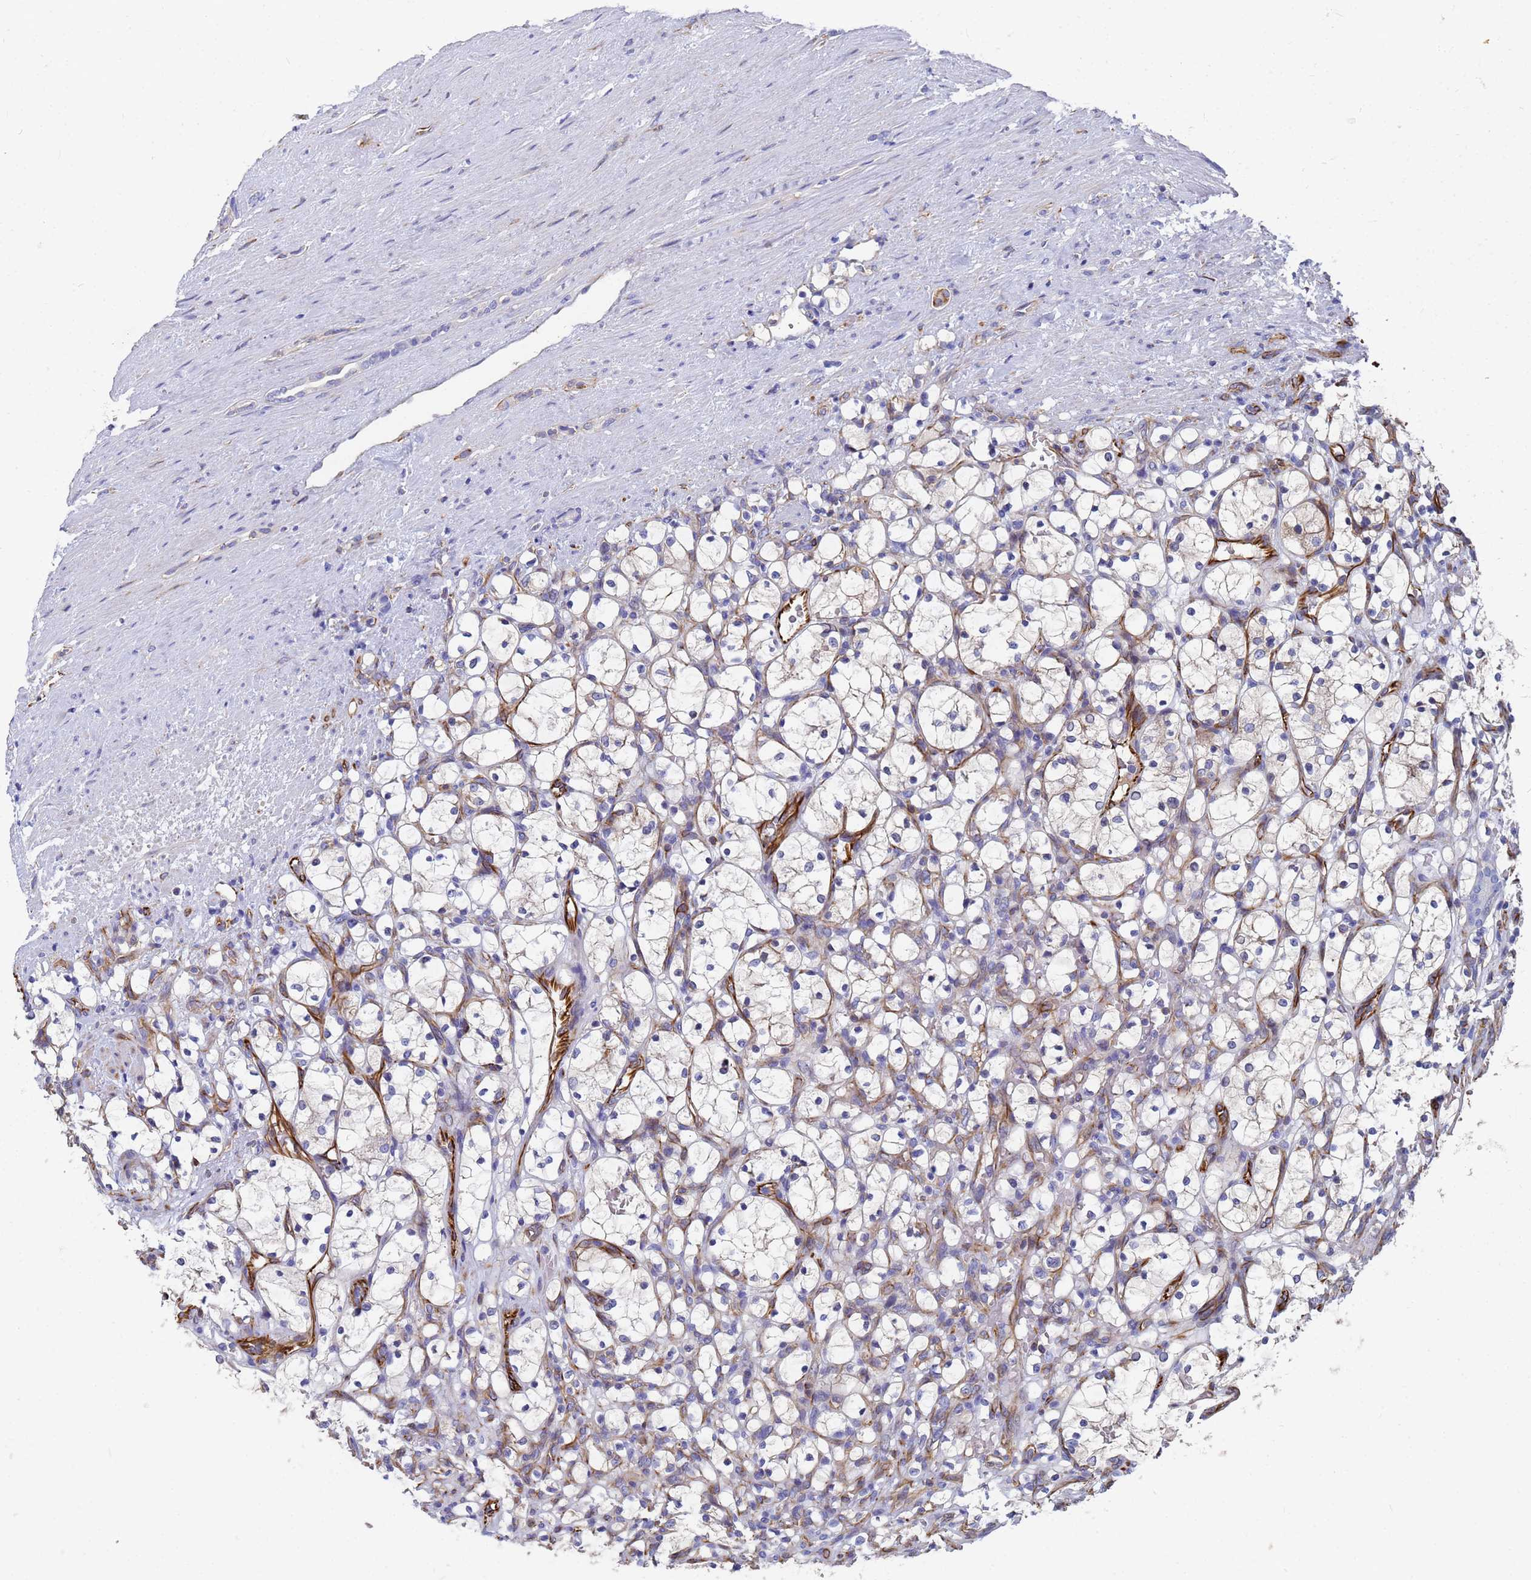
{"staining": {"intensity": "negative", "quantity": "none", "location": "none"}, "tissue": "renal cancer", "cell_type": "Tumor cells", "image_type": "cancer", "snomed": [{"axis": "morphology", "description": "Adenocarcinoma, NOS"}, {"axis": "topography", "description": "Kidney"}], "caption": "Histopathology image shows no protein staining in tumor cells of renal adenocarcinoma tissue.", "gene": "SYT13", "patient": {"sex": "female", "age": 69}}